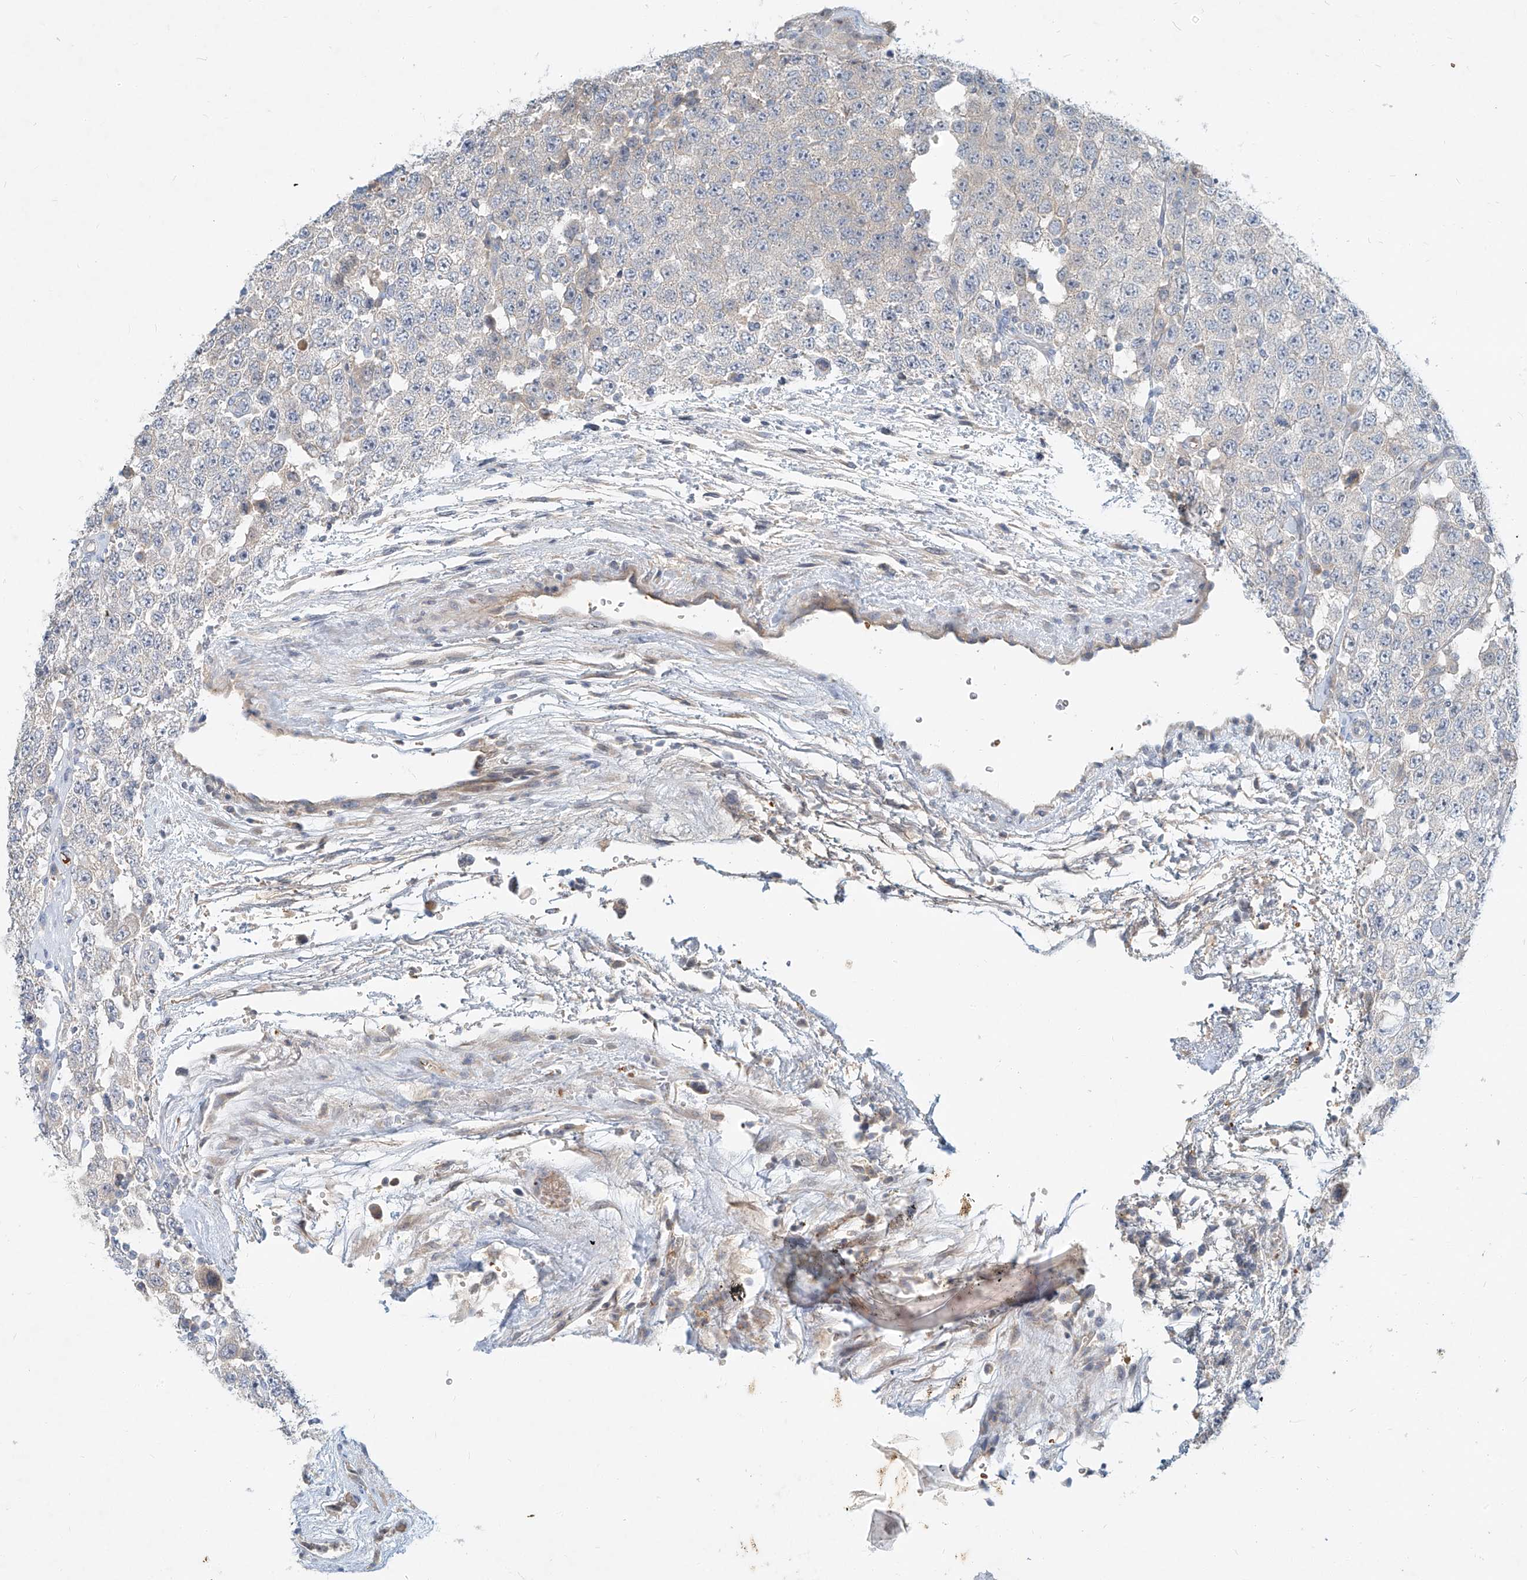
{"staining": {"intensity": "negative", "quantity": "none", "location": "none"}, "tissue": "testis cancer", "cell_type": "Tumor cells", "image_type": "cancer", "snomed": [{"axis": "morphology", "description": "Carcinoma, Embryonal, NOS"}, {"axis": "topography", "description": "Testis"}], "caption": "A photomicrograph of human testis cancer is negative for staining in tumor cells.", "gene": "SYTL3", "patient": {"sex": "male", "age": 36}}